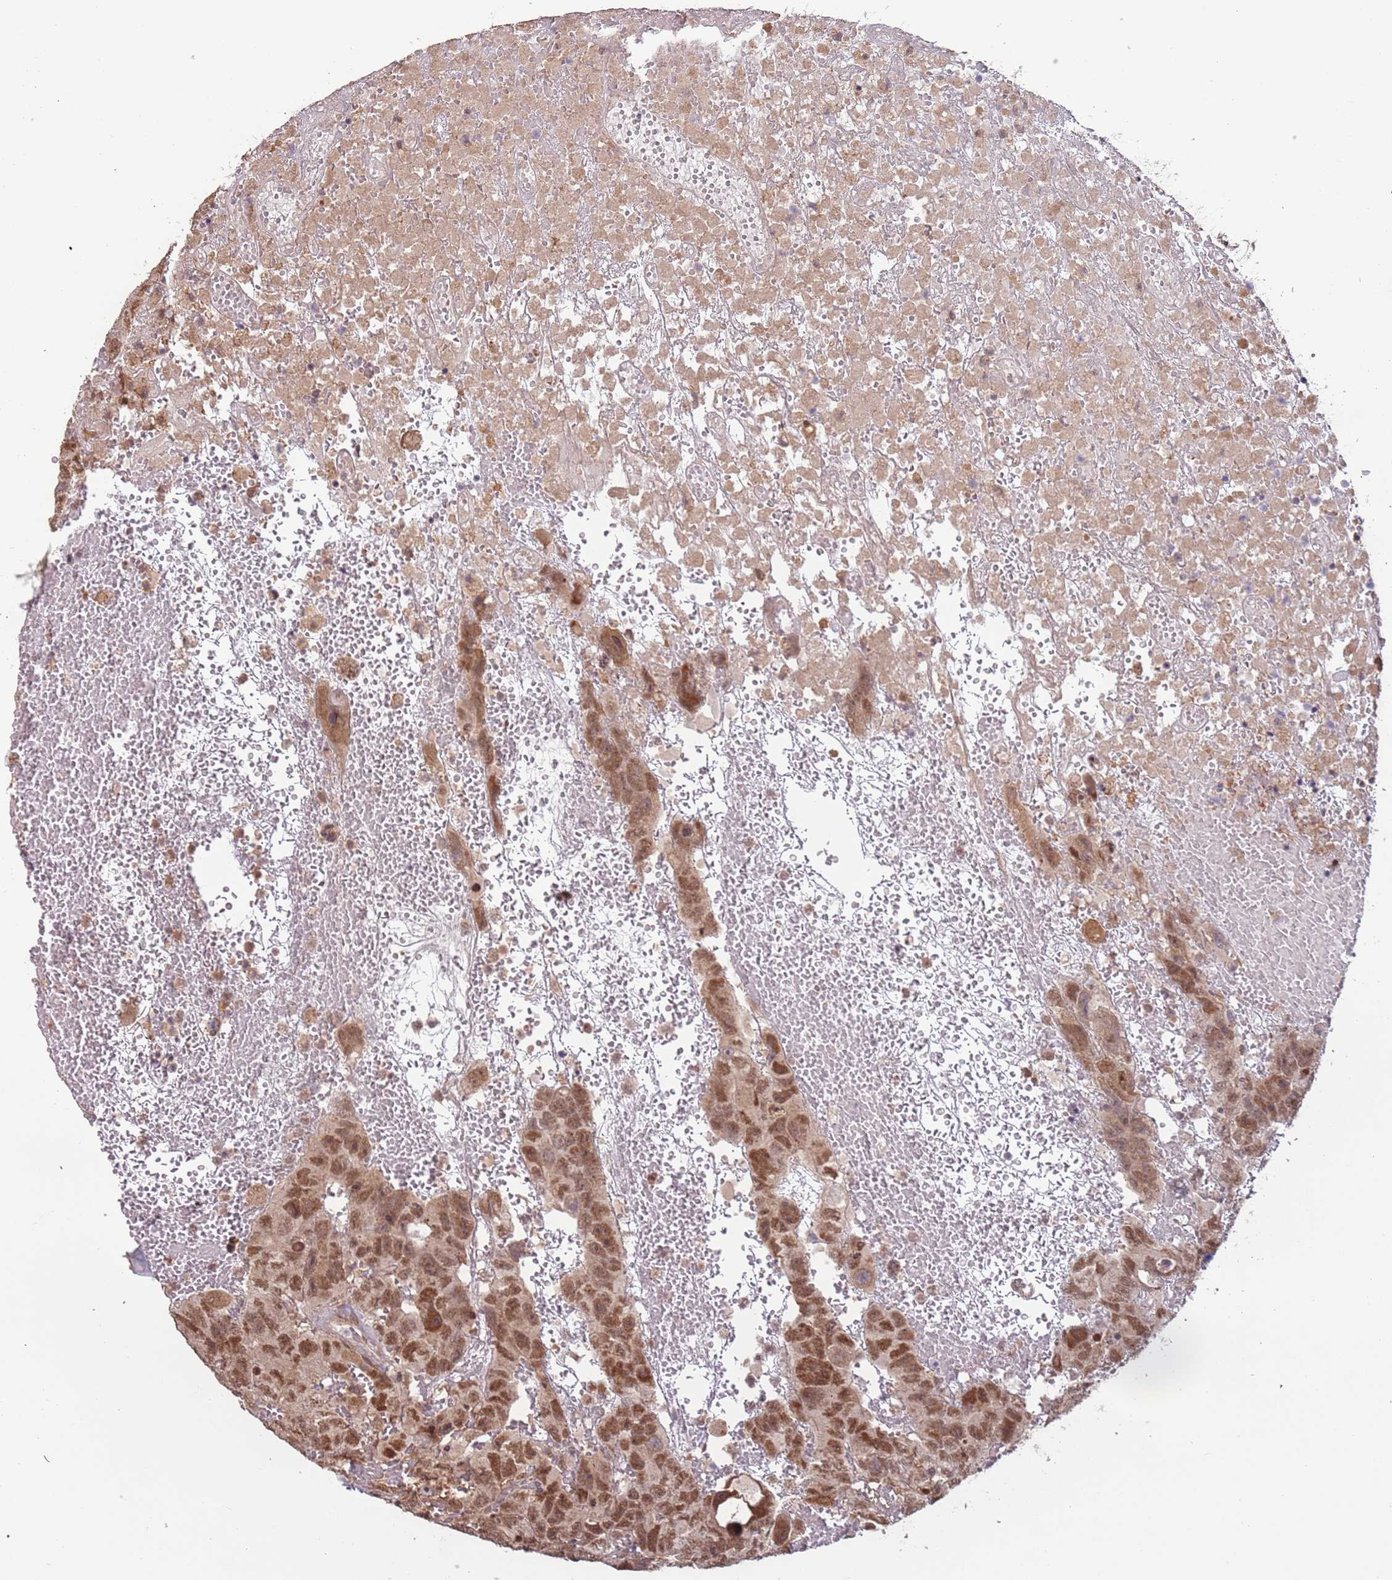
{"staining": {"intensity": "moderate", "quantity": ">75%", "location": "nuclear"}, "tissue": "testis cancer", "cell_type": "Tumor cells", "image_type": "cancer", "snomed": [{"axis": "morphology", "description": "Carcinoma, Embryonal, NOS"}, {"axis": "topography", "description": "Testis"}], "caption": "Protein staining of testis cancer tissue exhibits moderate nuclear positivity in approximately >75% of tumor cells. (DAB (3,3'-diaminobenzidine) IHC, brown staining for protein, blue staining for nuclei).", "gene": "POLR3H", "patient": {"sex": "male", "age": 45}}